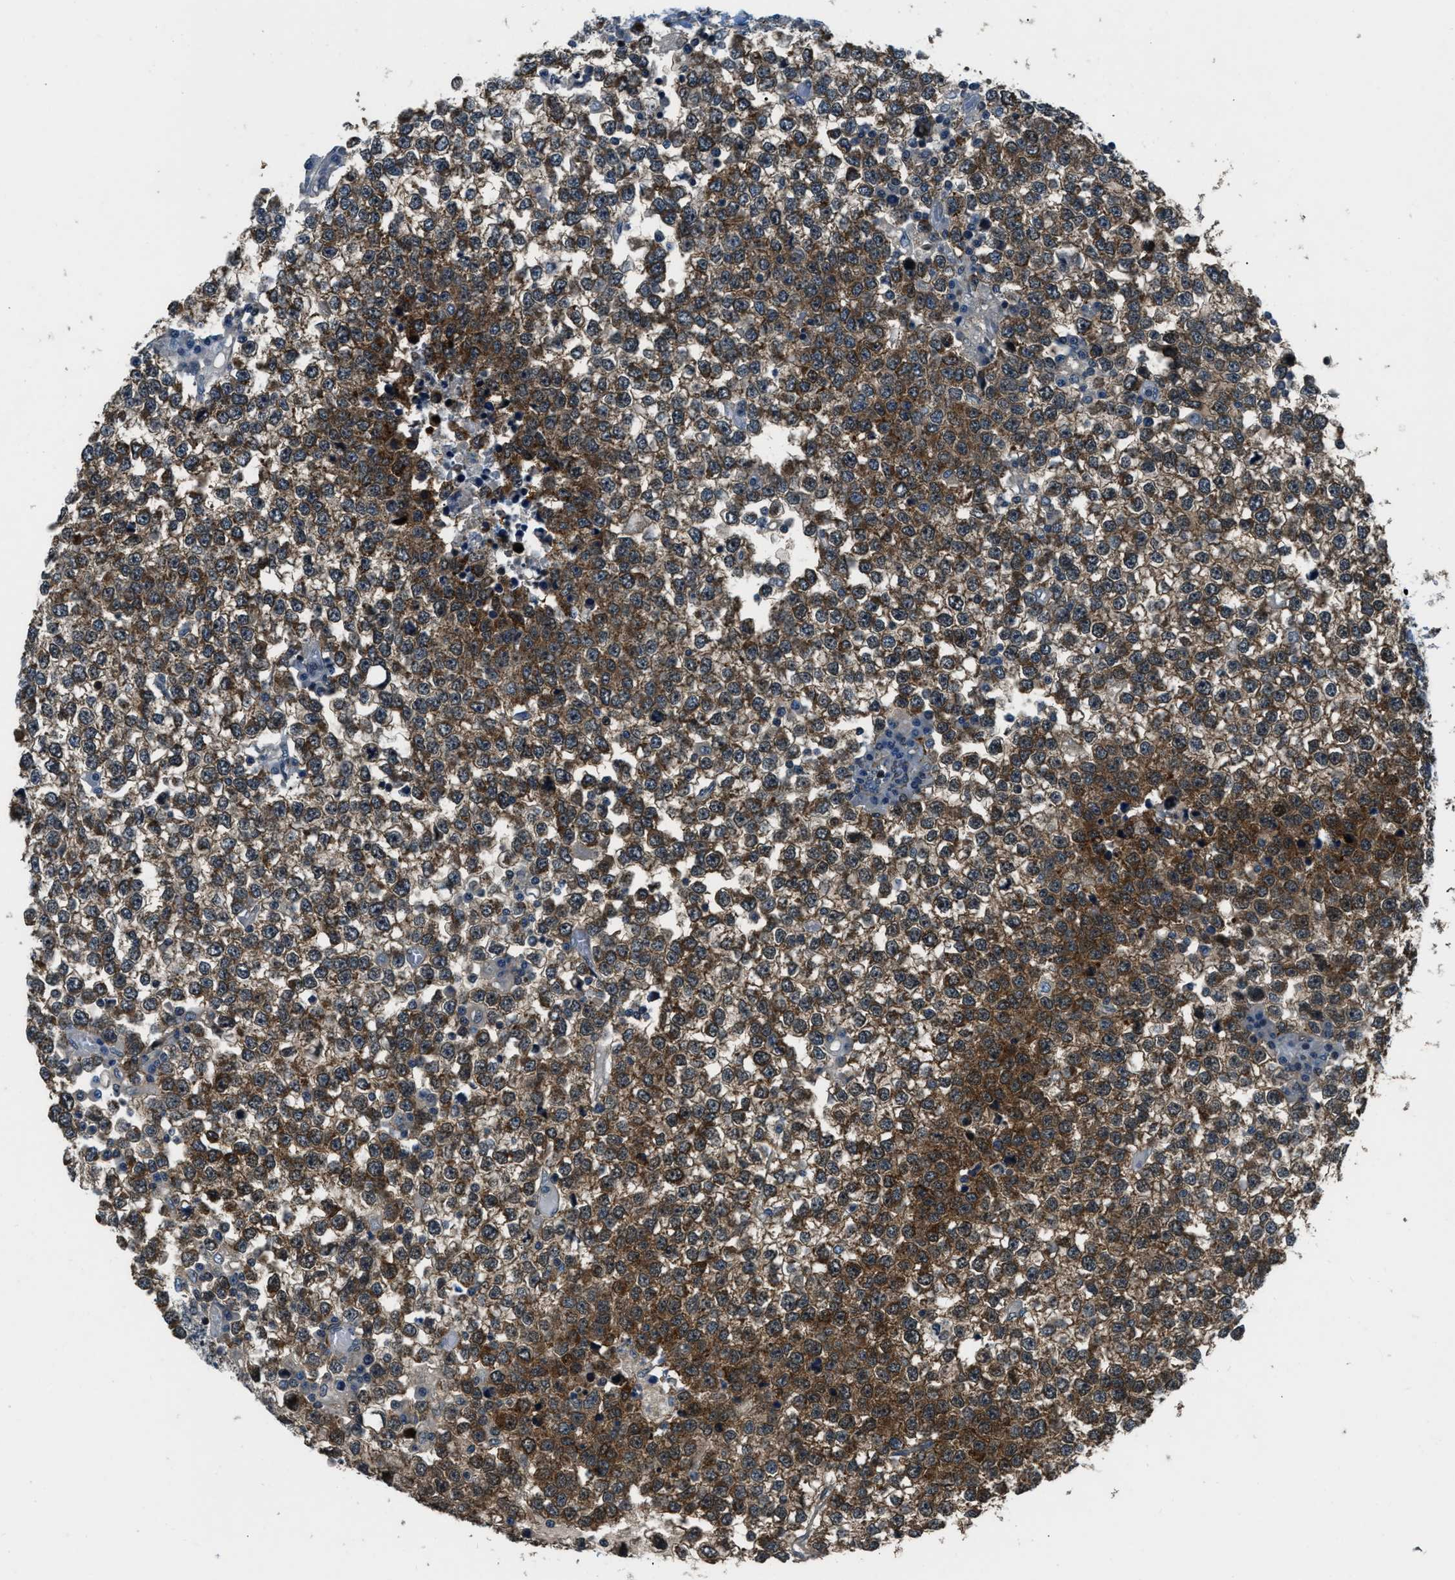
{"staining": {"intensity": "moderate", "quantity": ">75%", "location": "cytoplasmic/membranous"}, "tissue": "testis cancer", "cell_type": "Tumor cells", "image_type": "cancer", "snomed": [{"axis": "morphology", "description": "Seminoma, NOS"}, {"axis": "topography", "description": "Testis"}], "caption": "Testis seminoma was stained to show a protein in brown. There is medium levels of moderate cytoplasmic/membranous expression in approximately >75% of tumor cells.", "gene": "NUDCD3", "patient": {"sex": "male", "age": 65}}